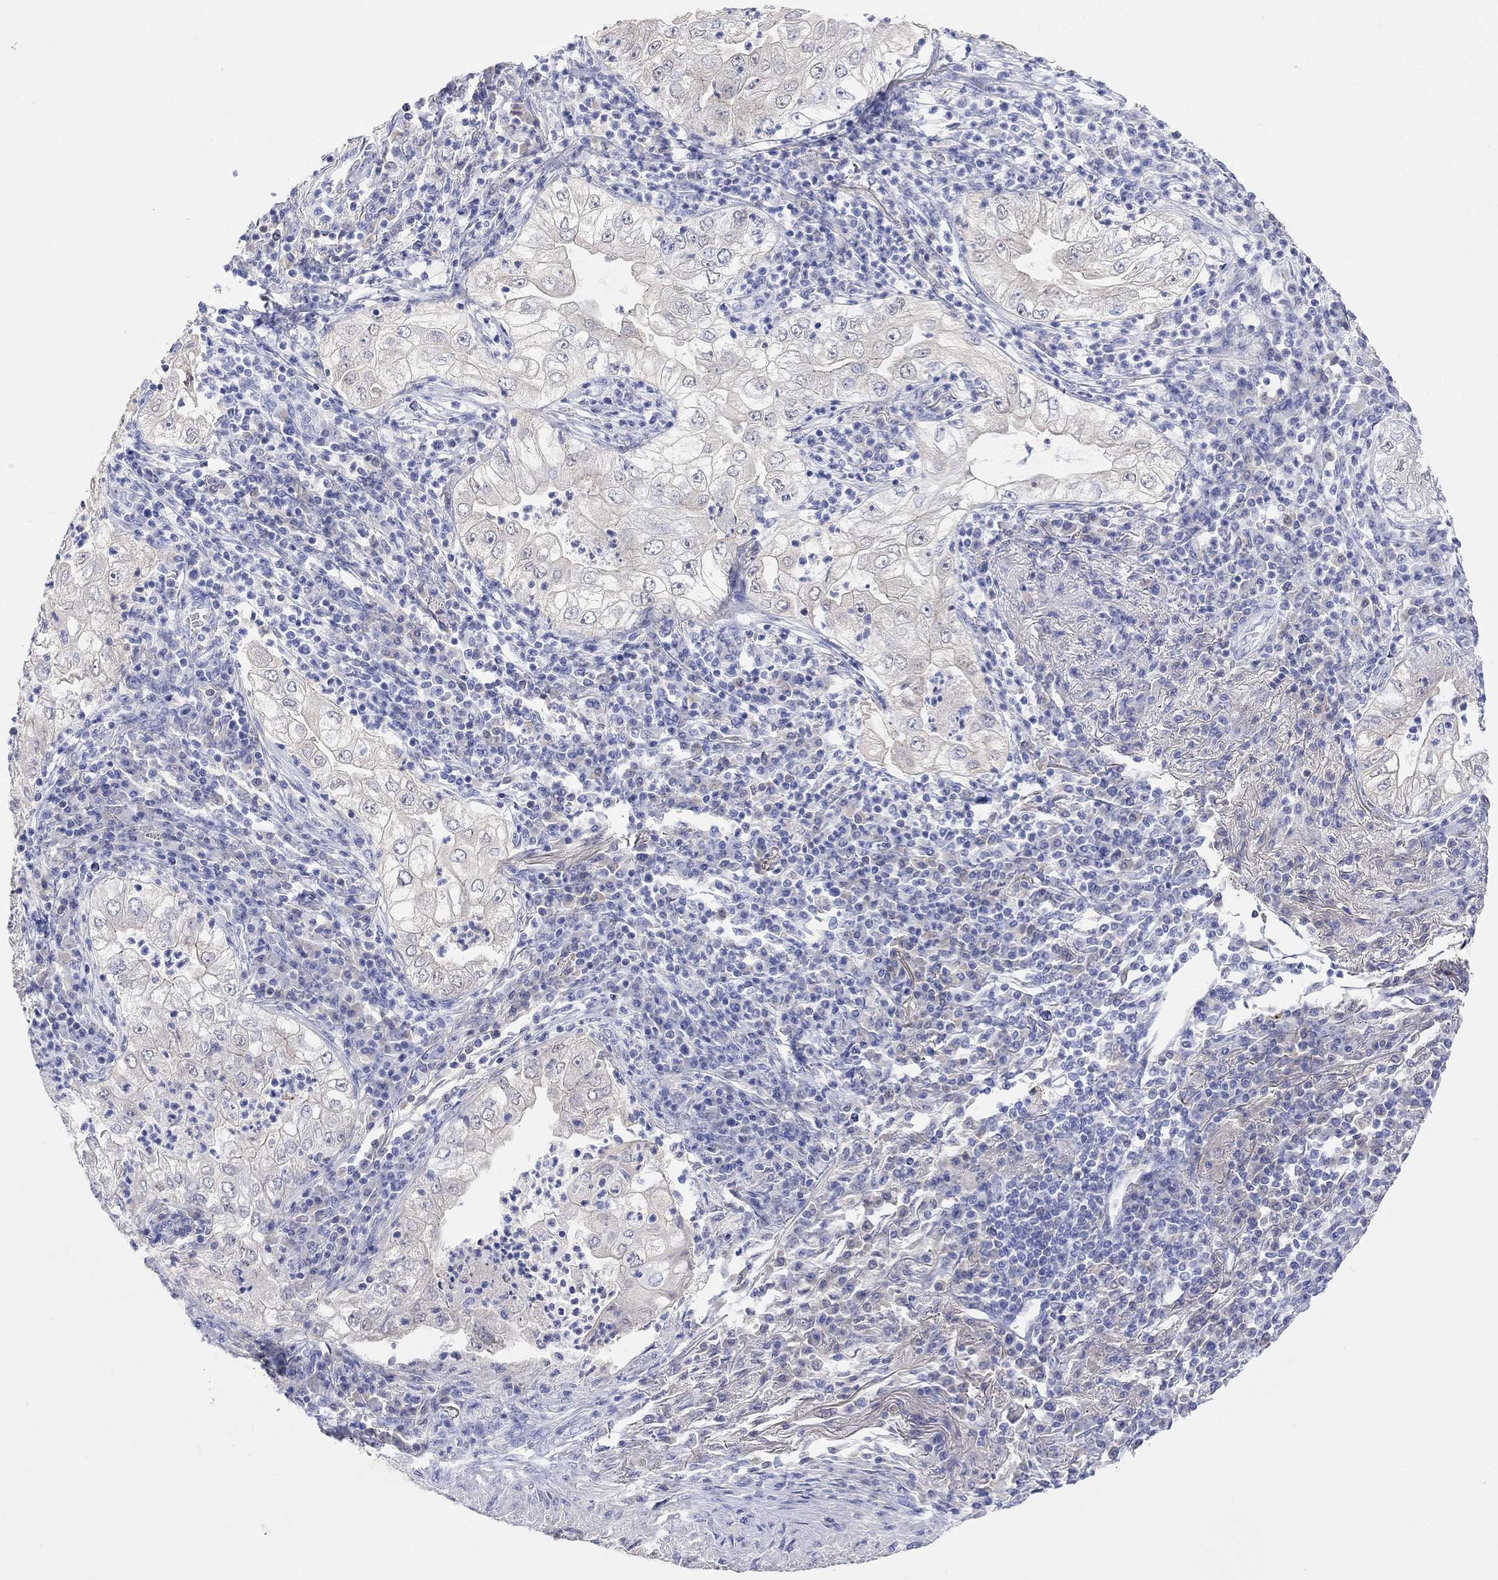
{"staining": {"intensity": "negative", "quantity": "none", "location": "none"}, "tissue": "lung cancer", "cell_type": "Tumor cells", "image_type": "cancer", "snomed": [{"axis": "morphology", "description": "Adenocarcinoma, NOS"}, {"axis": "topography", "description": "Lung"}], "caption": "Immunohistochemistry micrograph of neoplastic tissue: human adenocarcinoma (lung) stained with DAB reveals no significant protein staining in tumor cells.", "gene": "TYR", "patient": {"sex": "female", "age": 73}}